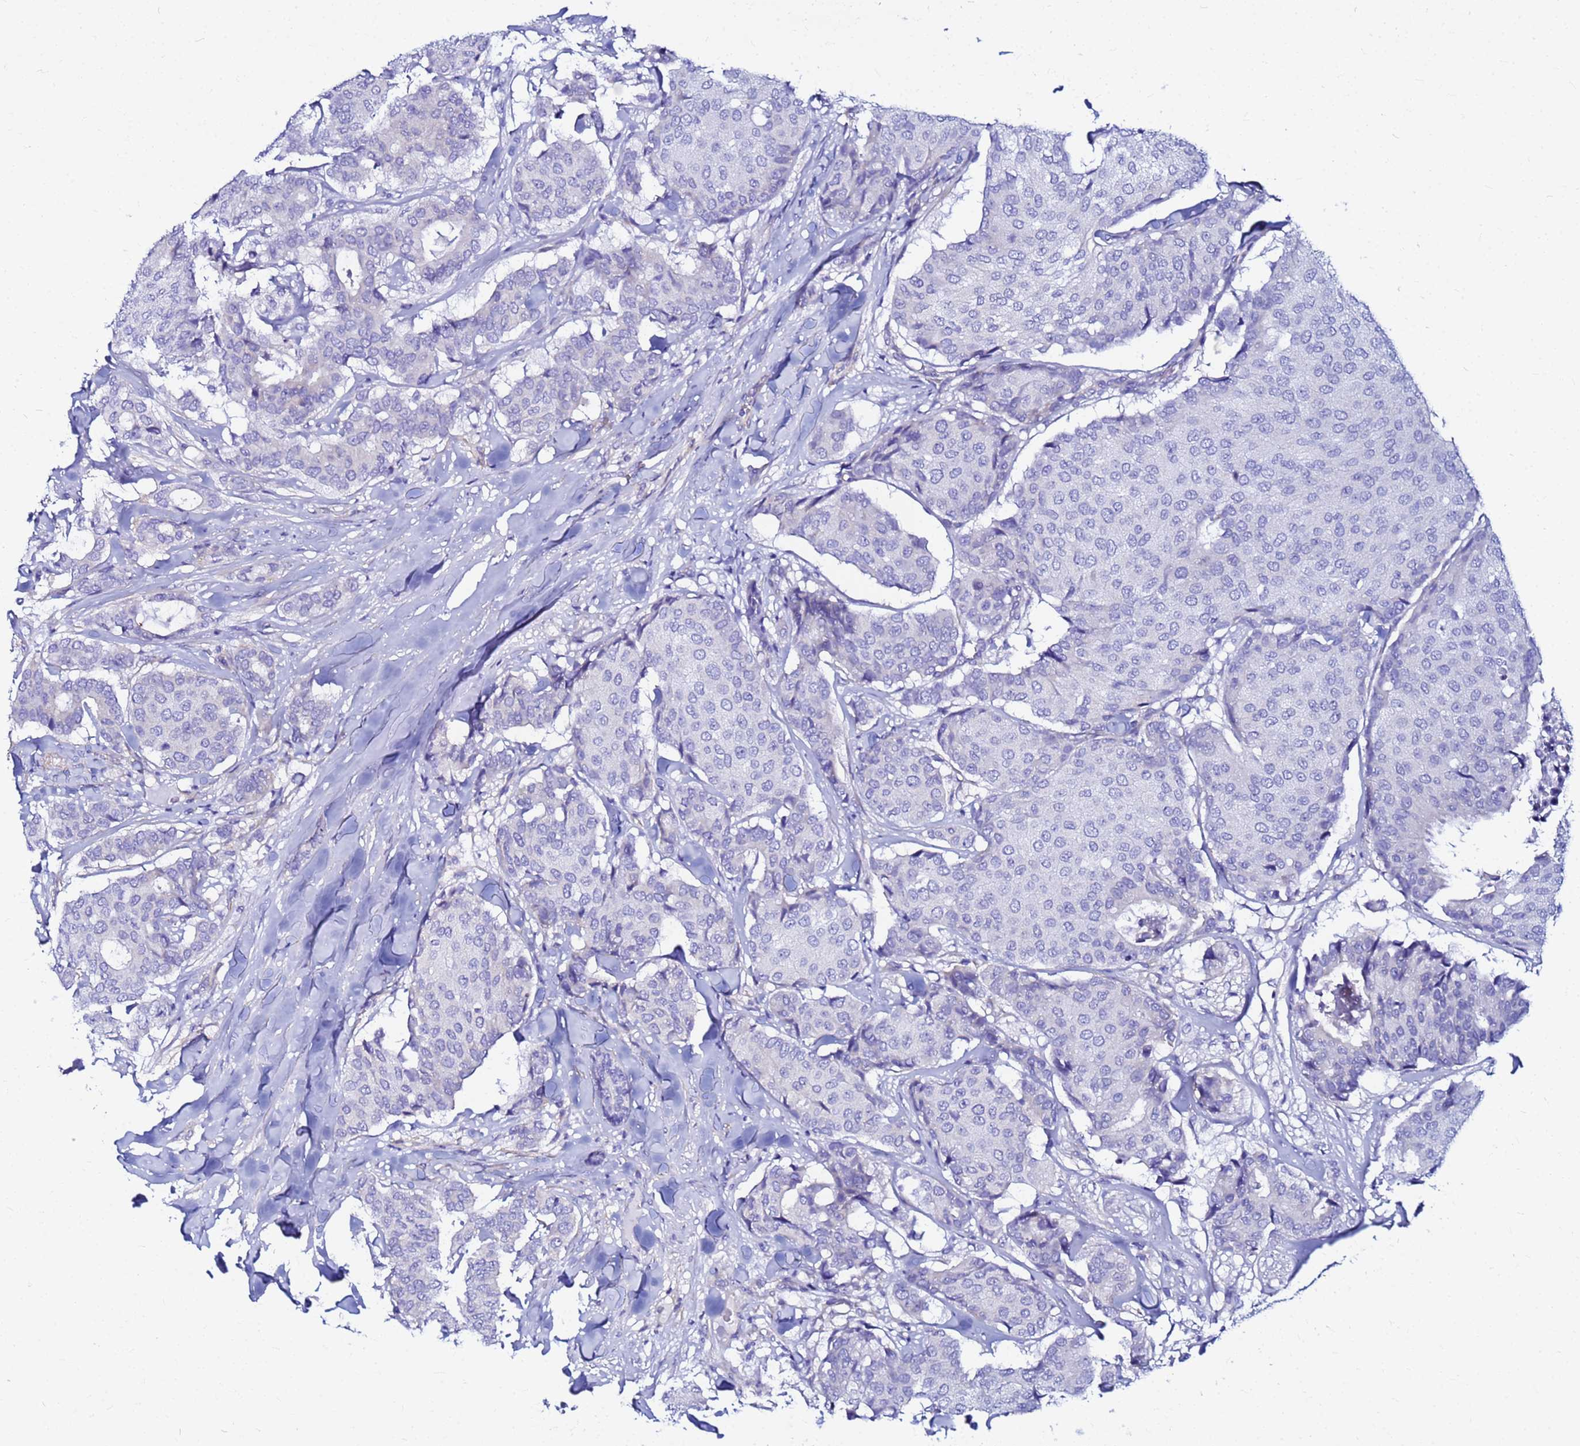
{"staining": {"intensity": "negative", "quantity": "none", "location": "none"}, "tissue": "breast cancer", "cell_type": "Tumor cells", "image_type": "cancer", "snomed": [{"axis": "morphology", "description": "Duct carcinoma"}, {"axis": "topography", "description": "Breast"}], "caption": "Tumor cells show no significant staining in infiltrating ductal carcinoma (breast).", "gene": "JRKL", "patient": {"sex": "female", "age": 75}}